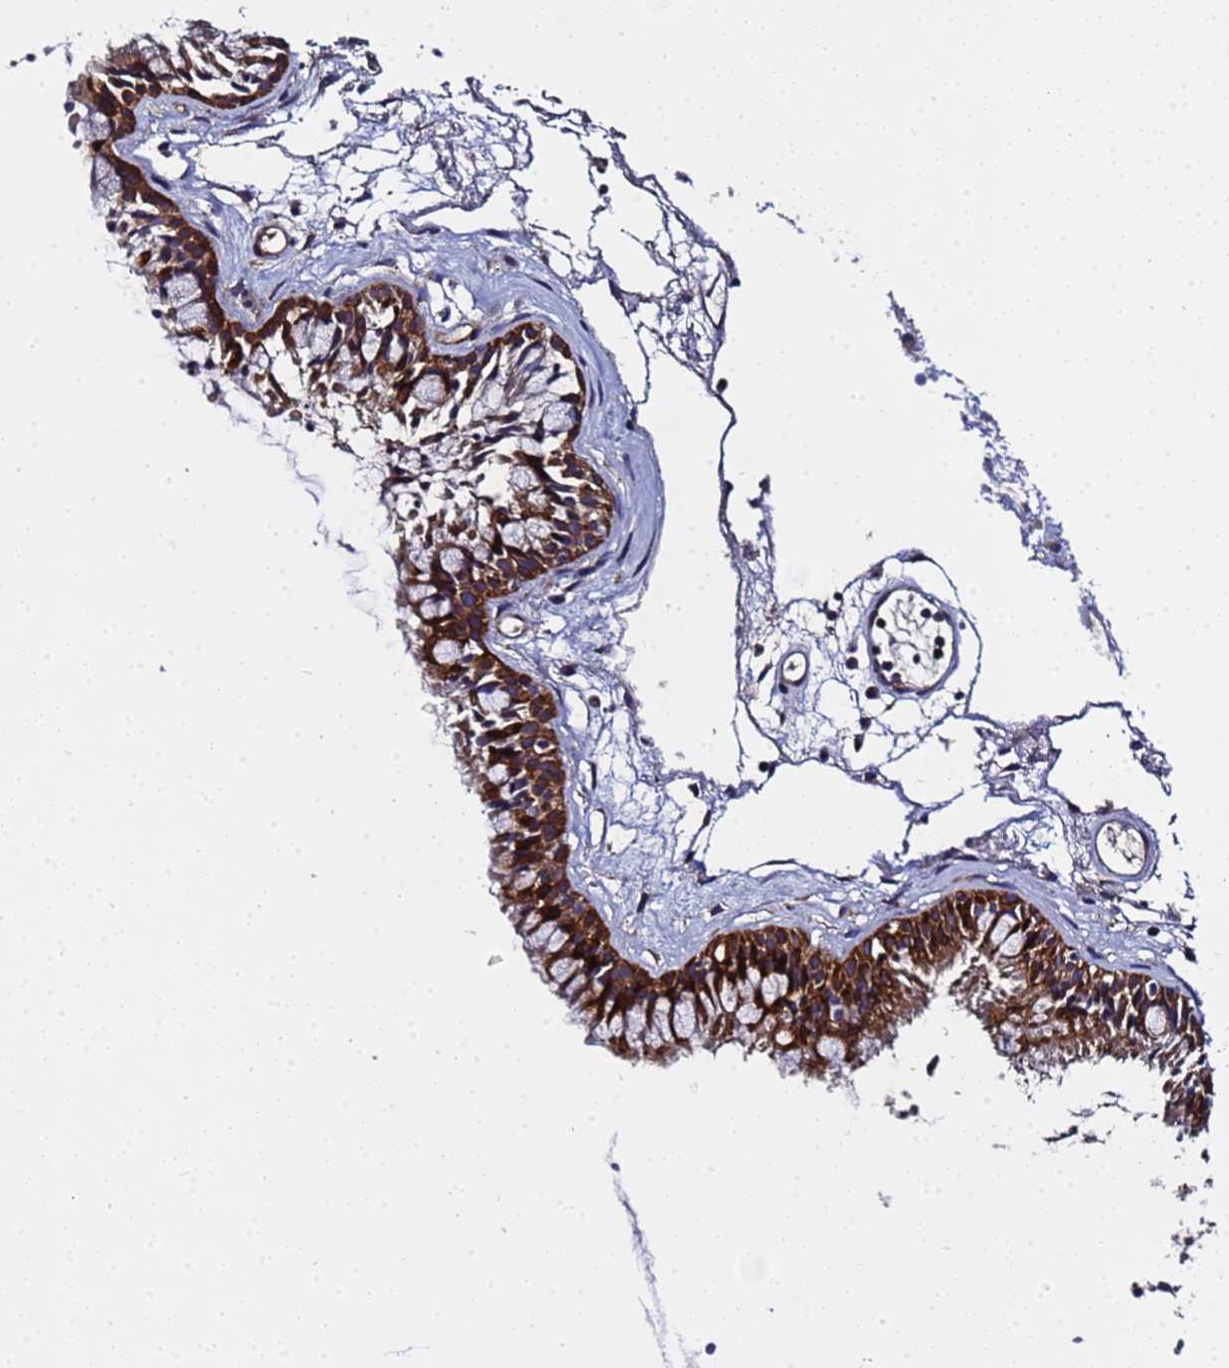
{"staining": {"intensity": "strong", "quantity": ">75%", "location": "cytoplasmic/membranous"}, "tissue": "nasopharynx", "cell_type": "Respiratory epithelial cells", "image_type": "normal", "snomed": [{"axis": "morphology", "description": "Normal tissue, NOS"}, {"axis": "topography", "description": "Nasopharynx"}], "caption": "Respiratory epithelial cells display high levels of strong cytoplasmic/membranous positivity in approximately >75% of cells in benign human nasopharynx. (DAB (3,3'-diaminobenzidine) = brown stain, brightfield microscopy at high magnification).", "gene": "MOCS1", "patient": {"sex": "male", "age": 82}}